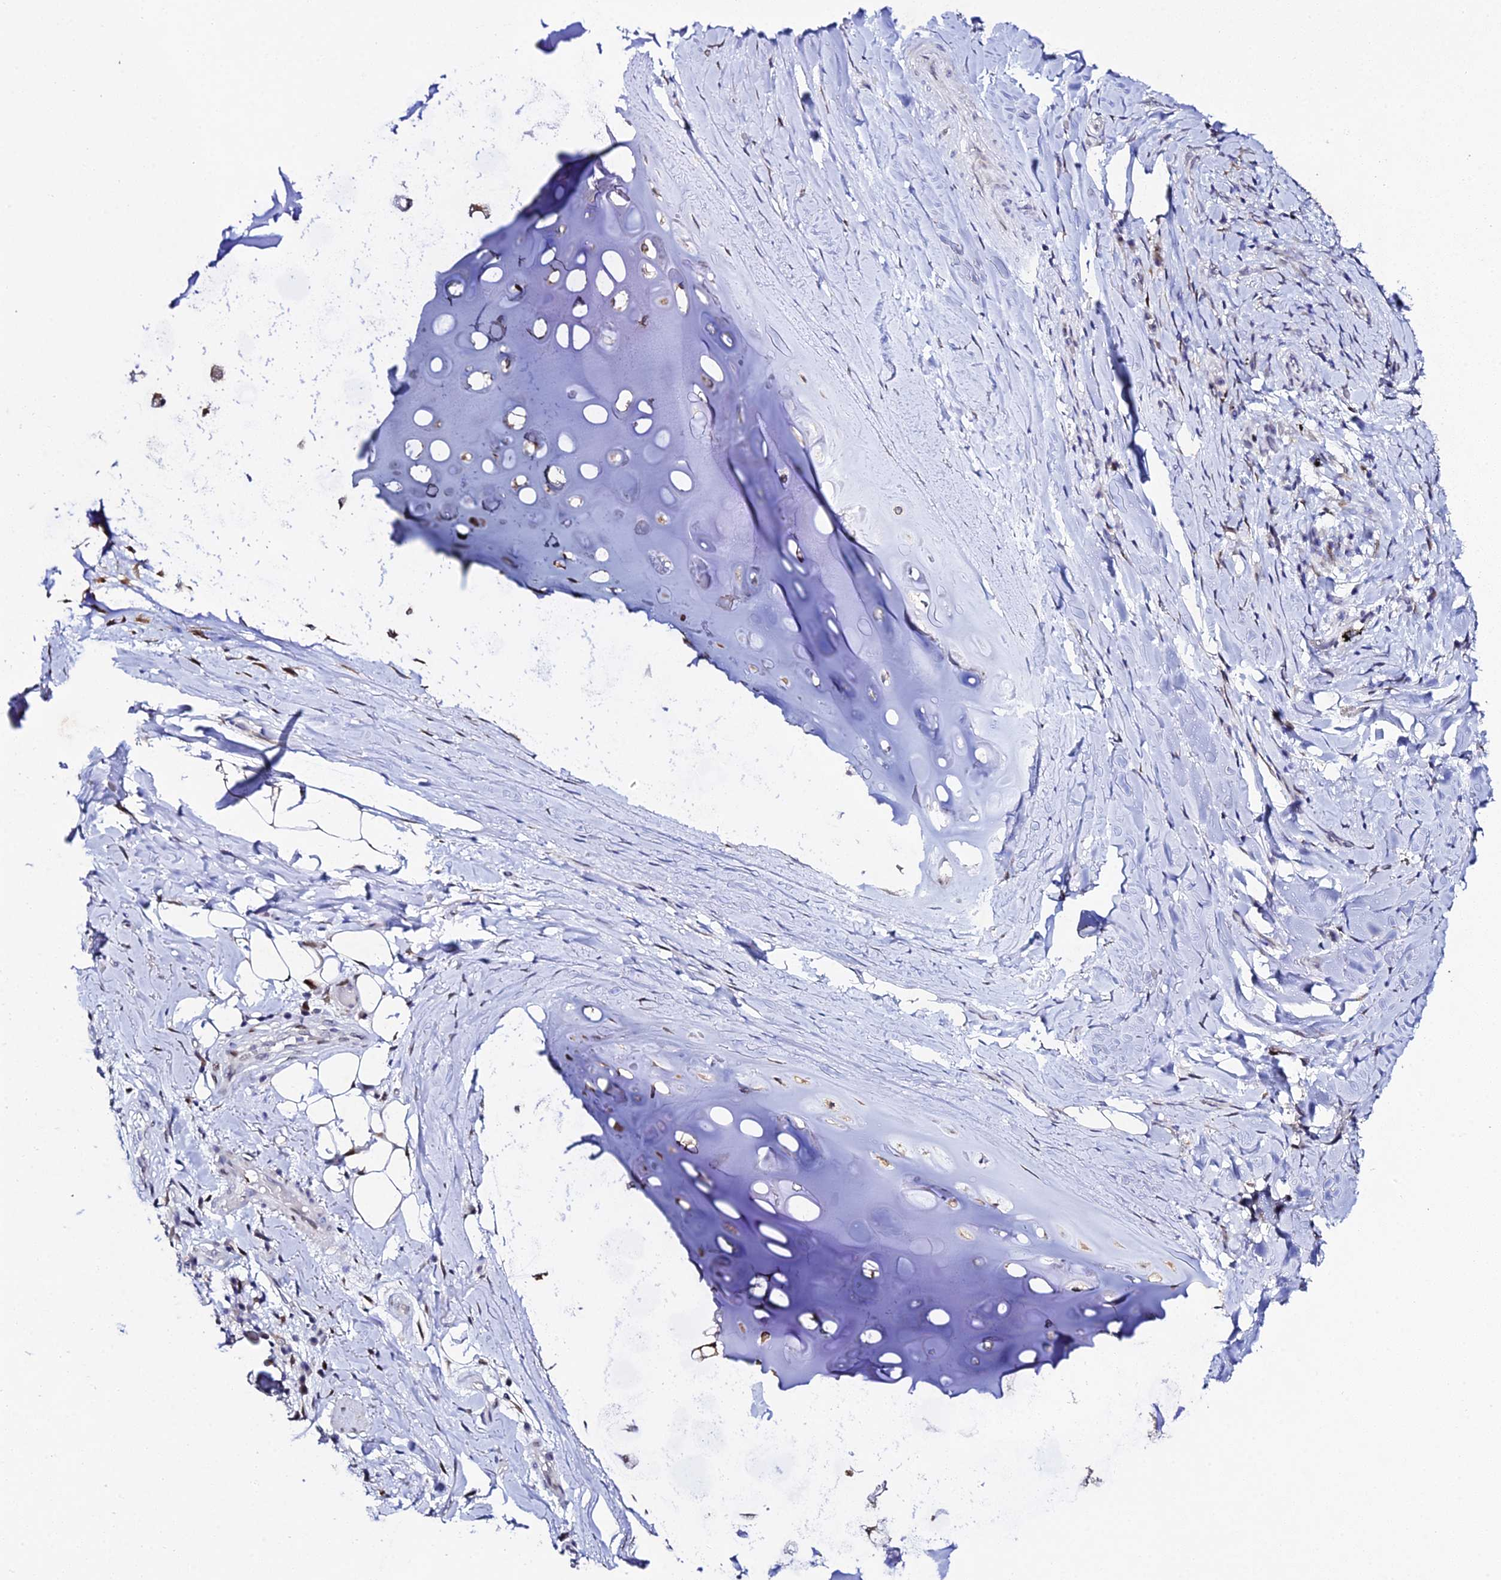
{"staining": {"intensity": "weak", "quantity": ">75%", "location": "nuclear"}, "tissue": "adipose tissue", "cell_type": "Adipocytes", "image_type": "normal", "snomed": [{"axis": "morphology", "description": "Normal tissue, NOS"}, {"axis": "morphology", "description": "Squamous cell carcinoma, NOS"}, {"axis": "topography", "description": "Bronchus"}, {"axis": "topography", "description": "Lung"}], "caption": "Approximately >75% of adipocytes in normal adipose tissue display weak nuclear protein expression as visualized by brown immunohistochemical staining.", "gene": "POFUT2", "patient": {"sex": "male", "age": 64}}